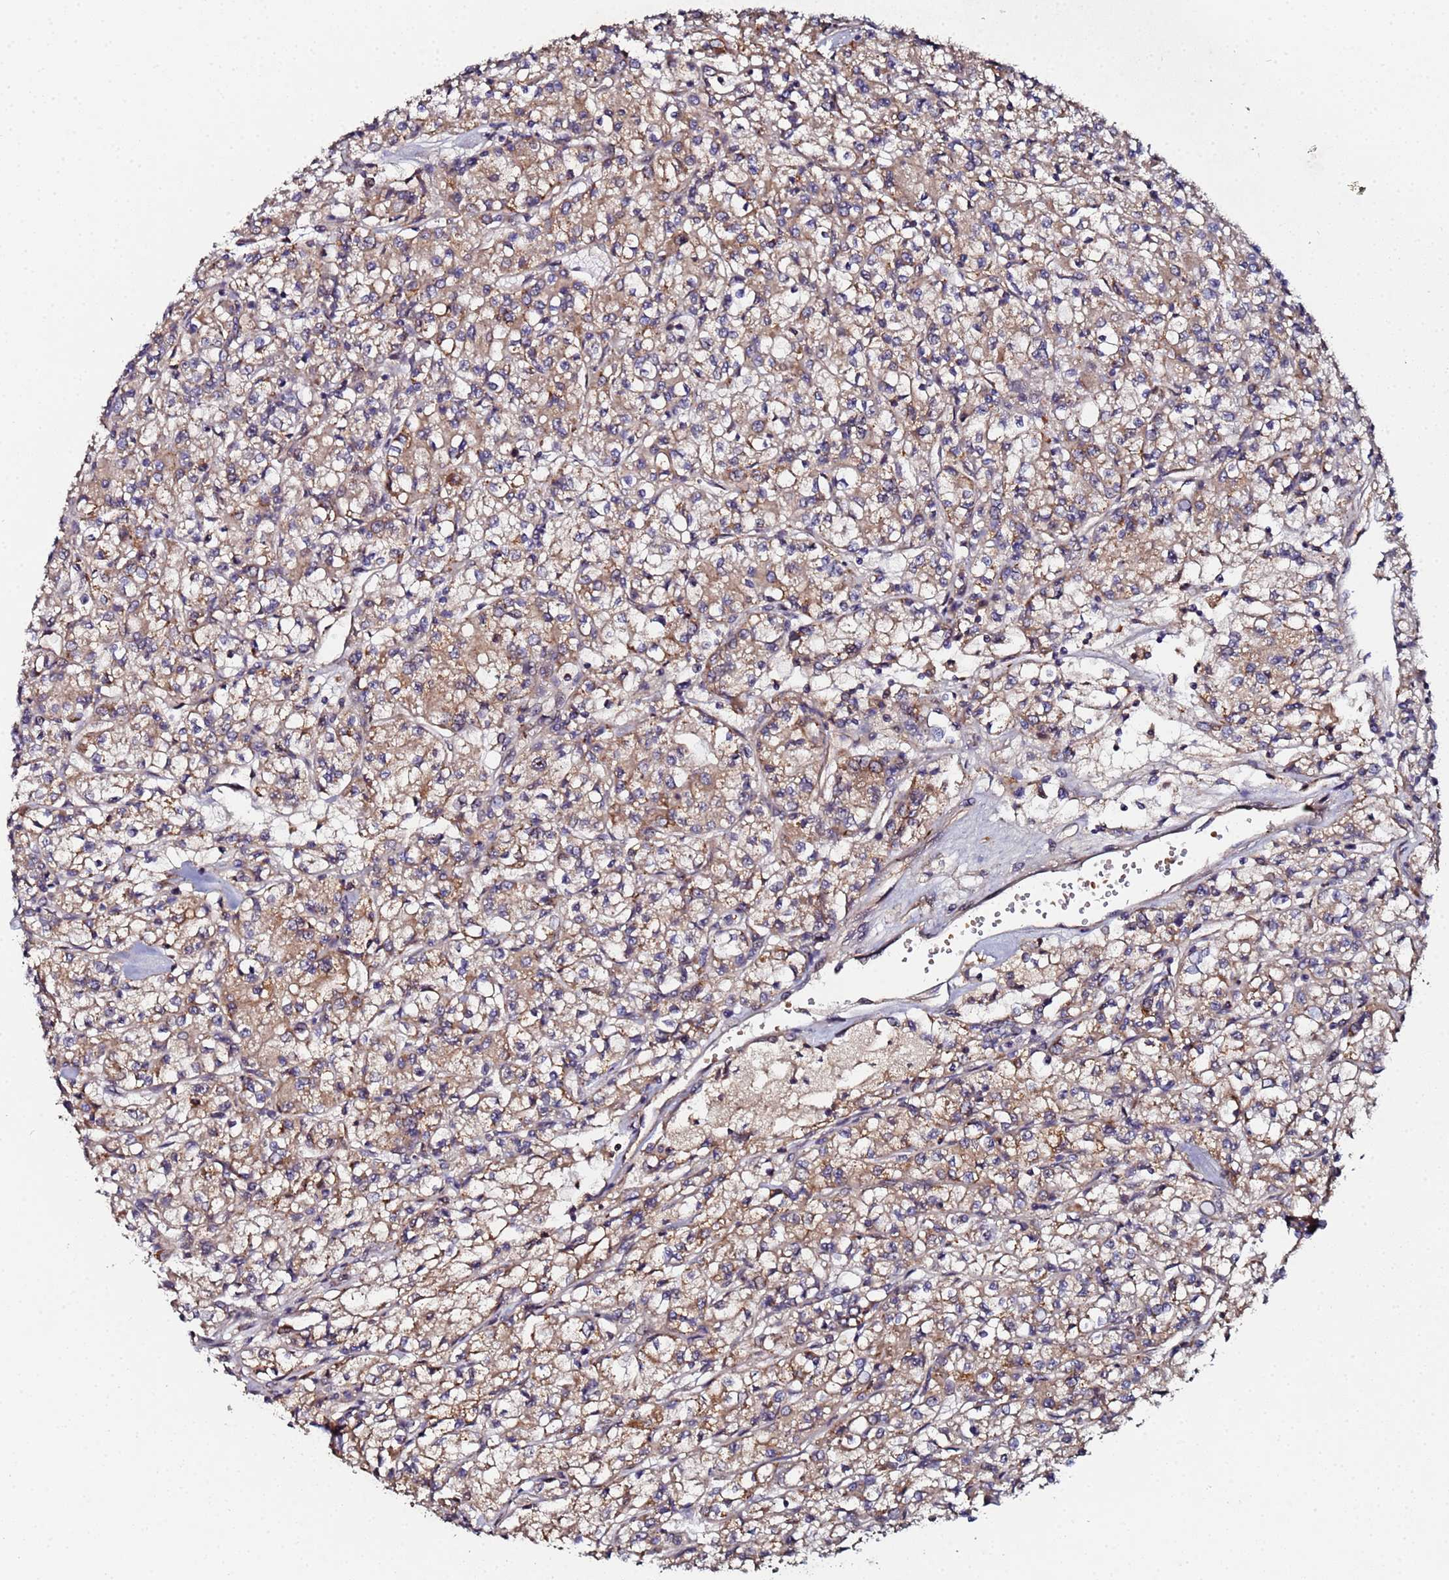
{"staining": {"intensity": "moderate", "quantity": ">75%", "location": "cytoplasmic/membranous"}, "tissue": "renal cancer", "cell_type": "Tumor cells", "image_type": "cancer", "snomed": [{"axis": "morphology", "description": "Adenocarcinoma, NOS"}, {"axis": "topography", "description": "Kidney"}], "caption": "Protein staining of renal cancer tissue exhibits moderate cytoplasmic/membranous positivity in about >75% of tumor cells.", "gene": "OSER1", "patient": {"sex": "female", "age": 59}}